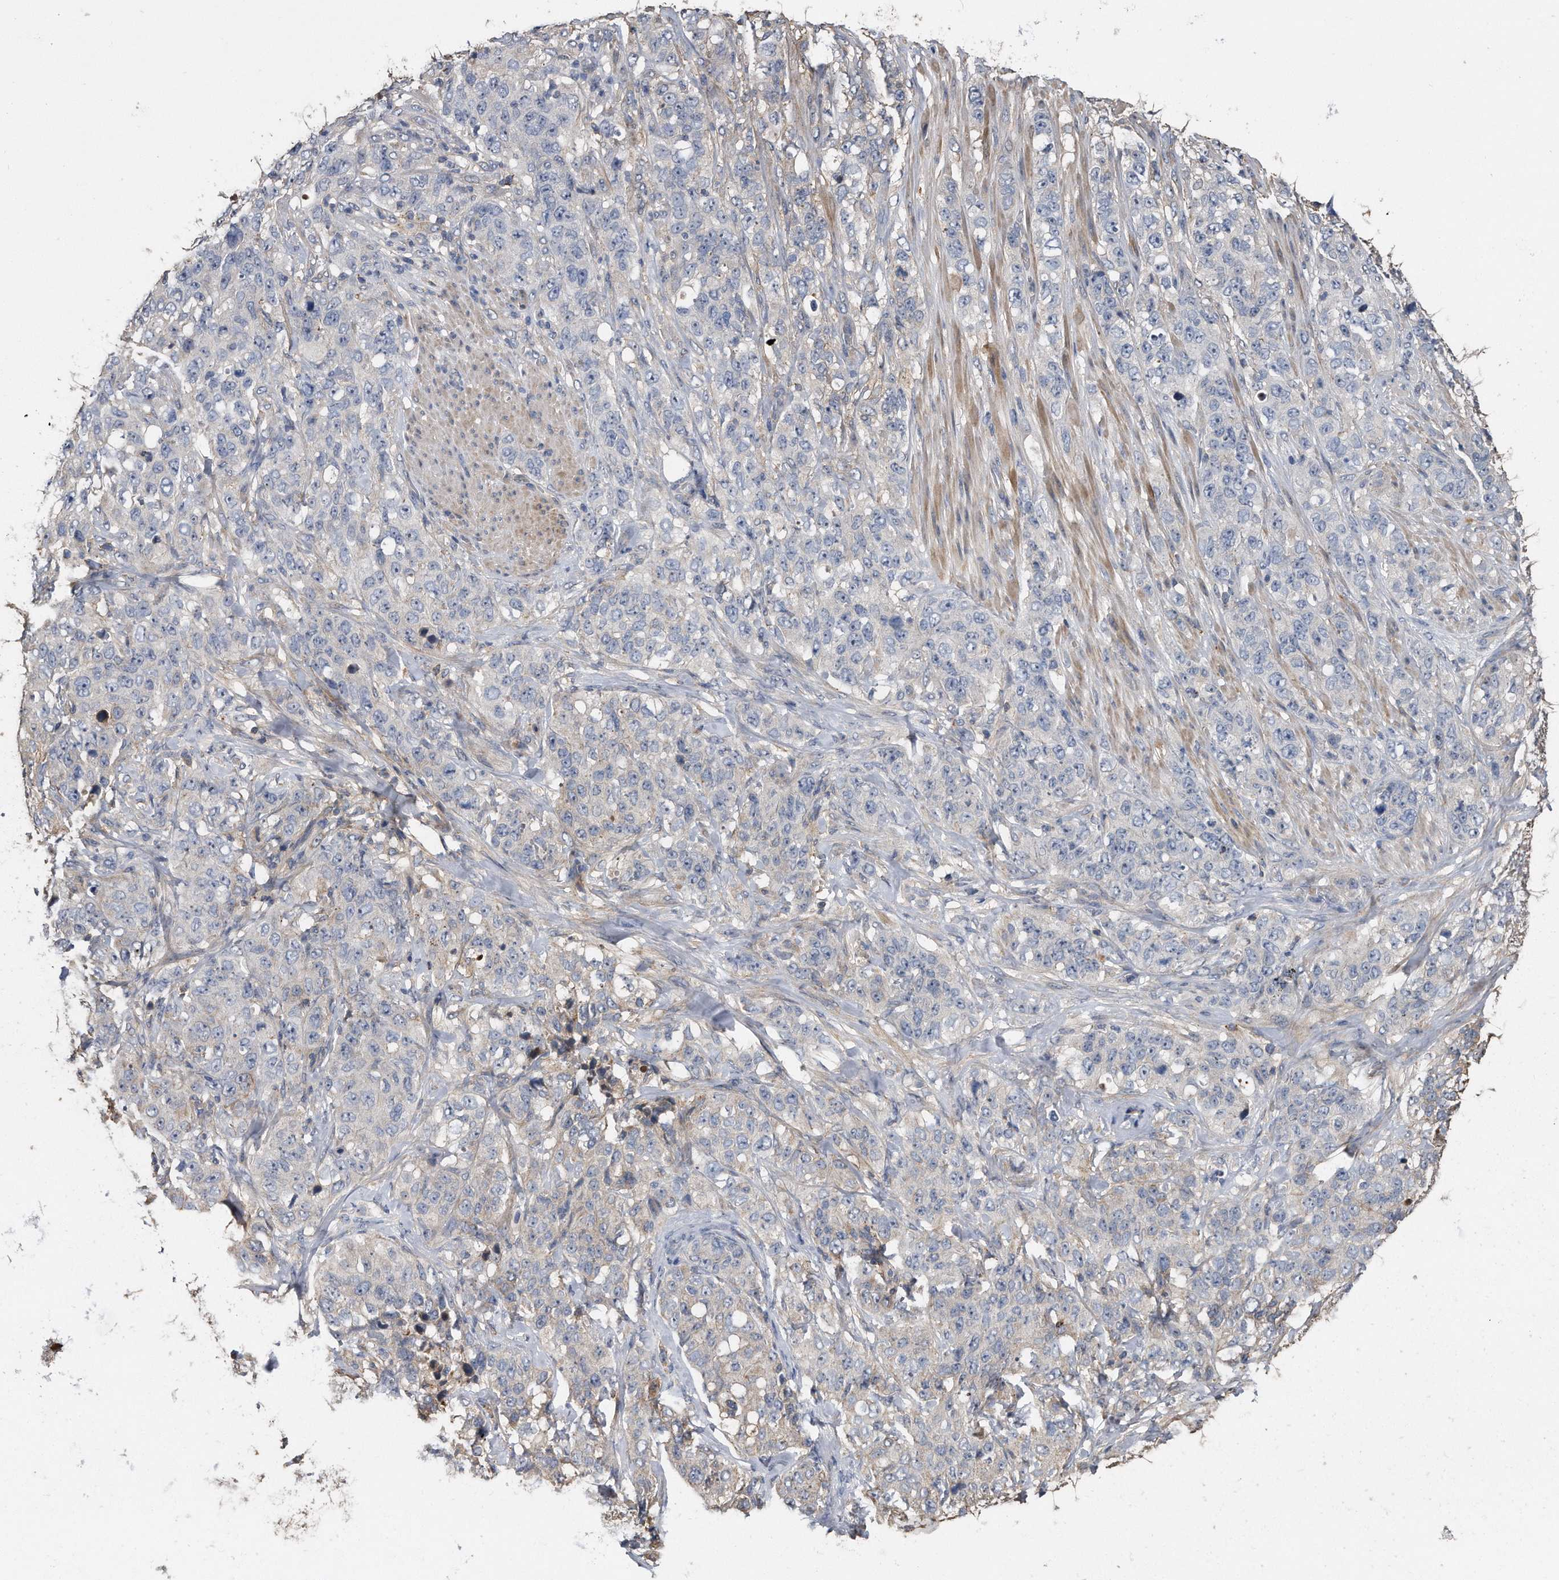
{"staining": {"intensity": "negative", "quantity": "none", "location": "none"}, "tissue": "stomach cancer", "cell_type": "Tumor cells", "image_type": "cancer", "snomed": [{"axis": "morphology", "description": "Adenocarcinoma, NOS"}, {"axis": "topography", "description": "Stomach"}], "caption": "A micrograph of stomach adenocarcinoma stained for a protein shows no brown staining in tumor cells. (Stains: DAB immunohistochemistry with hematoxylin counter stain, Microscopy: brightfield microscopy at high magnification).", "gene": "KCND3", "patient": {"sex": "male", "age": 48}}